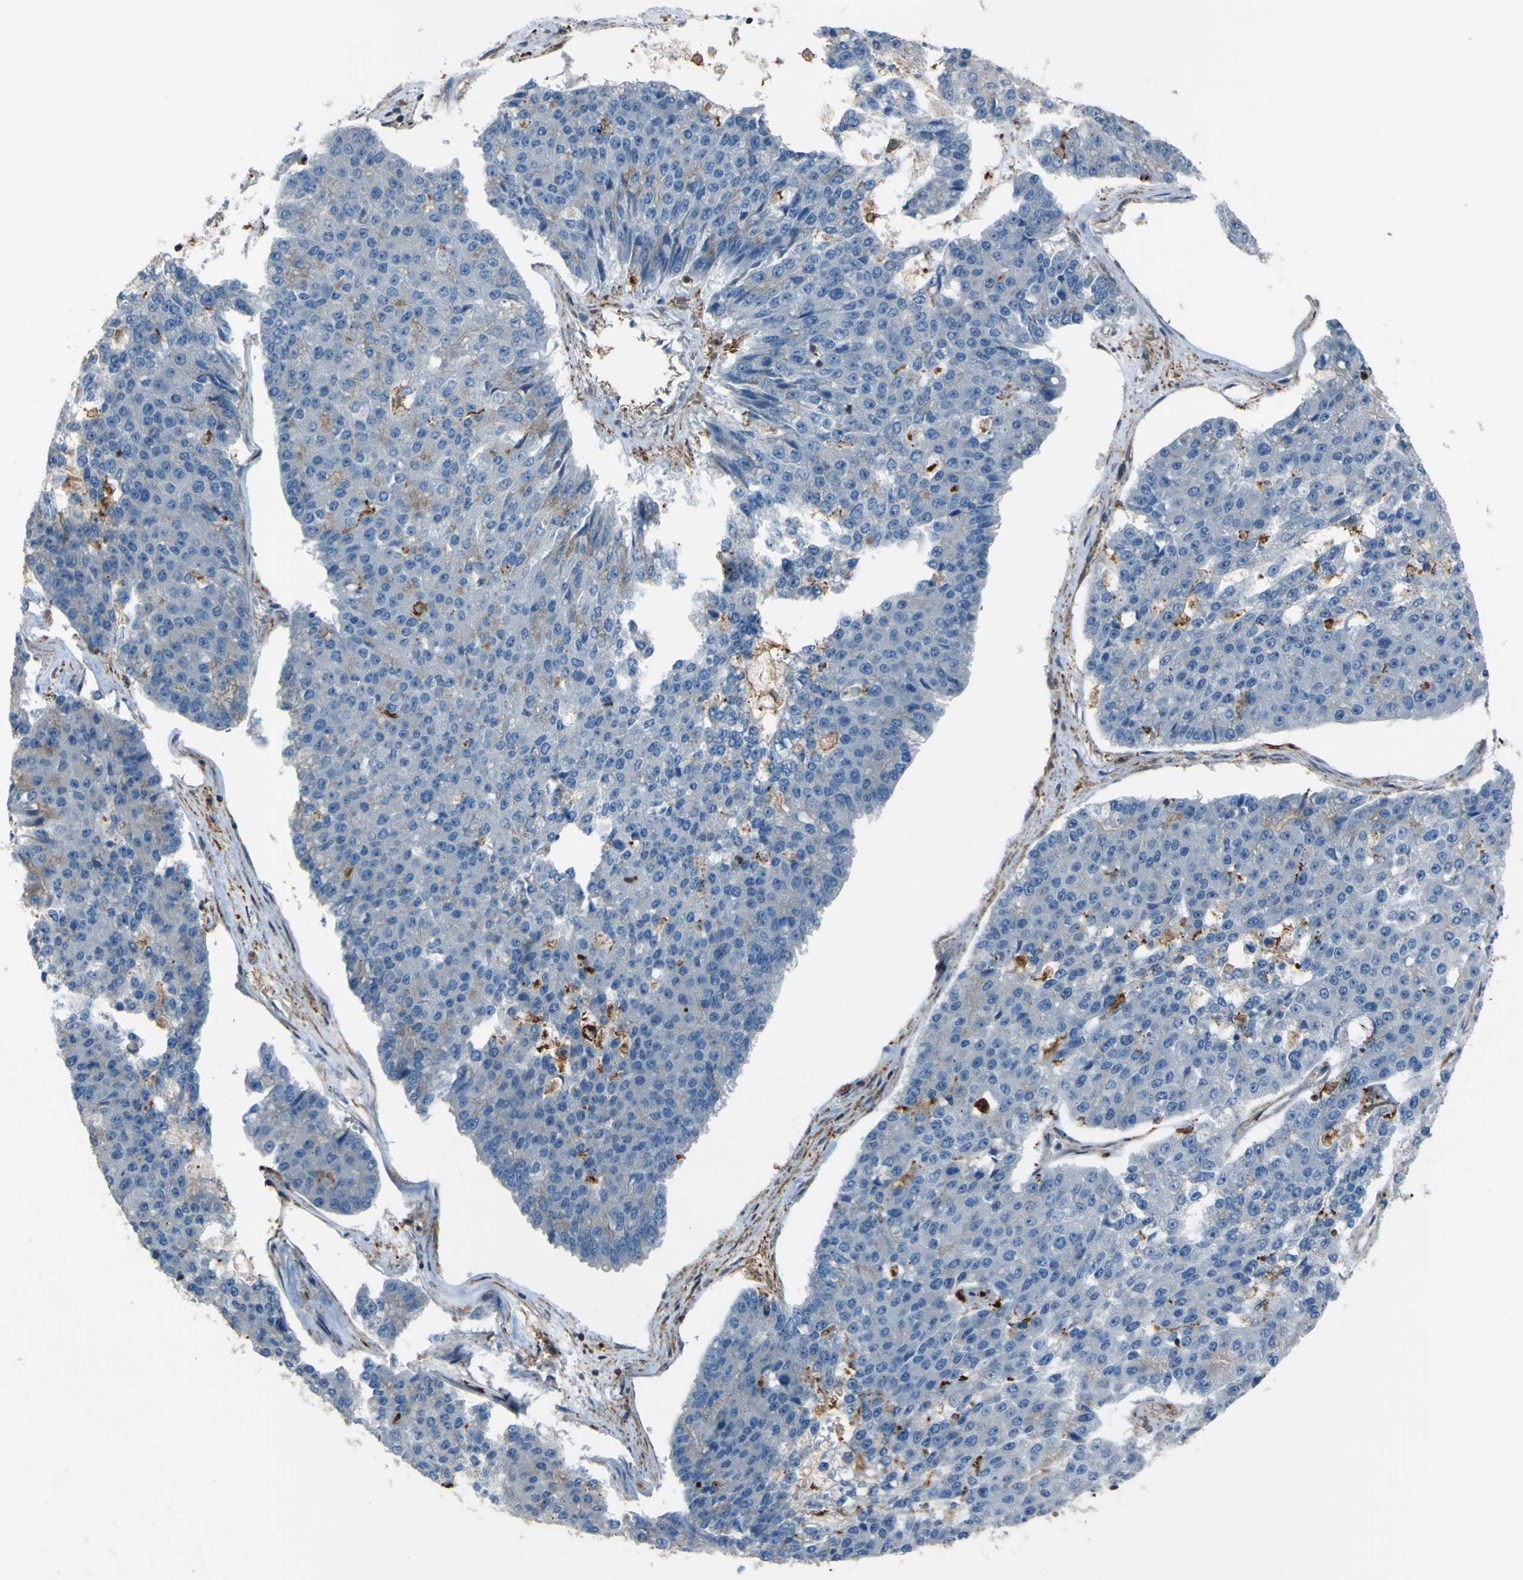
{"staining": {"intensity": "weak", "quantity": "<25%", "location": "cytoplasmic/membranous"}, "tissue": "pancreatic cancer", "cell_type": "Tumor cells", "image_type": "cancer", "snomed": [{"axis": "morphology", "description": "Adenocarcinoma, NOS"}, {"axis": "topography", "description": "Pancreas"}], "caption": "A high-resolution image shows immunohistochemistry (IHC) staining of adenocarcinoma (pancreatic), which reveals no significant staining in tumor cells.", "gene": "PCDHB5", "patient": {"sex": "male", "age": 50}}